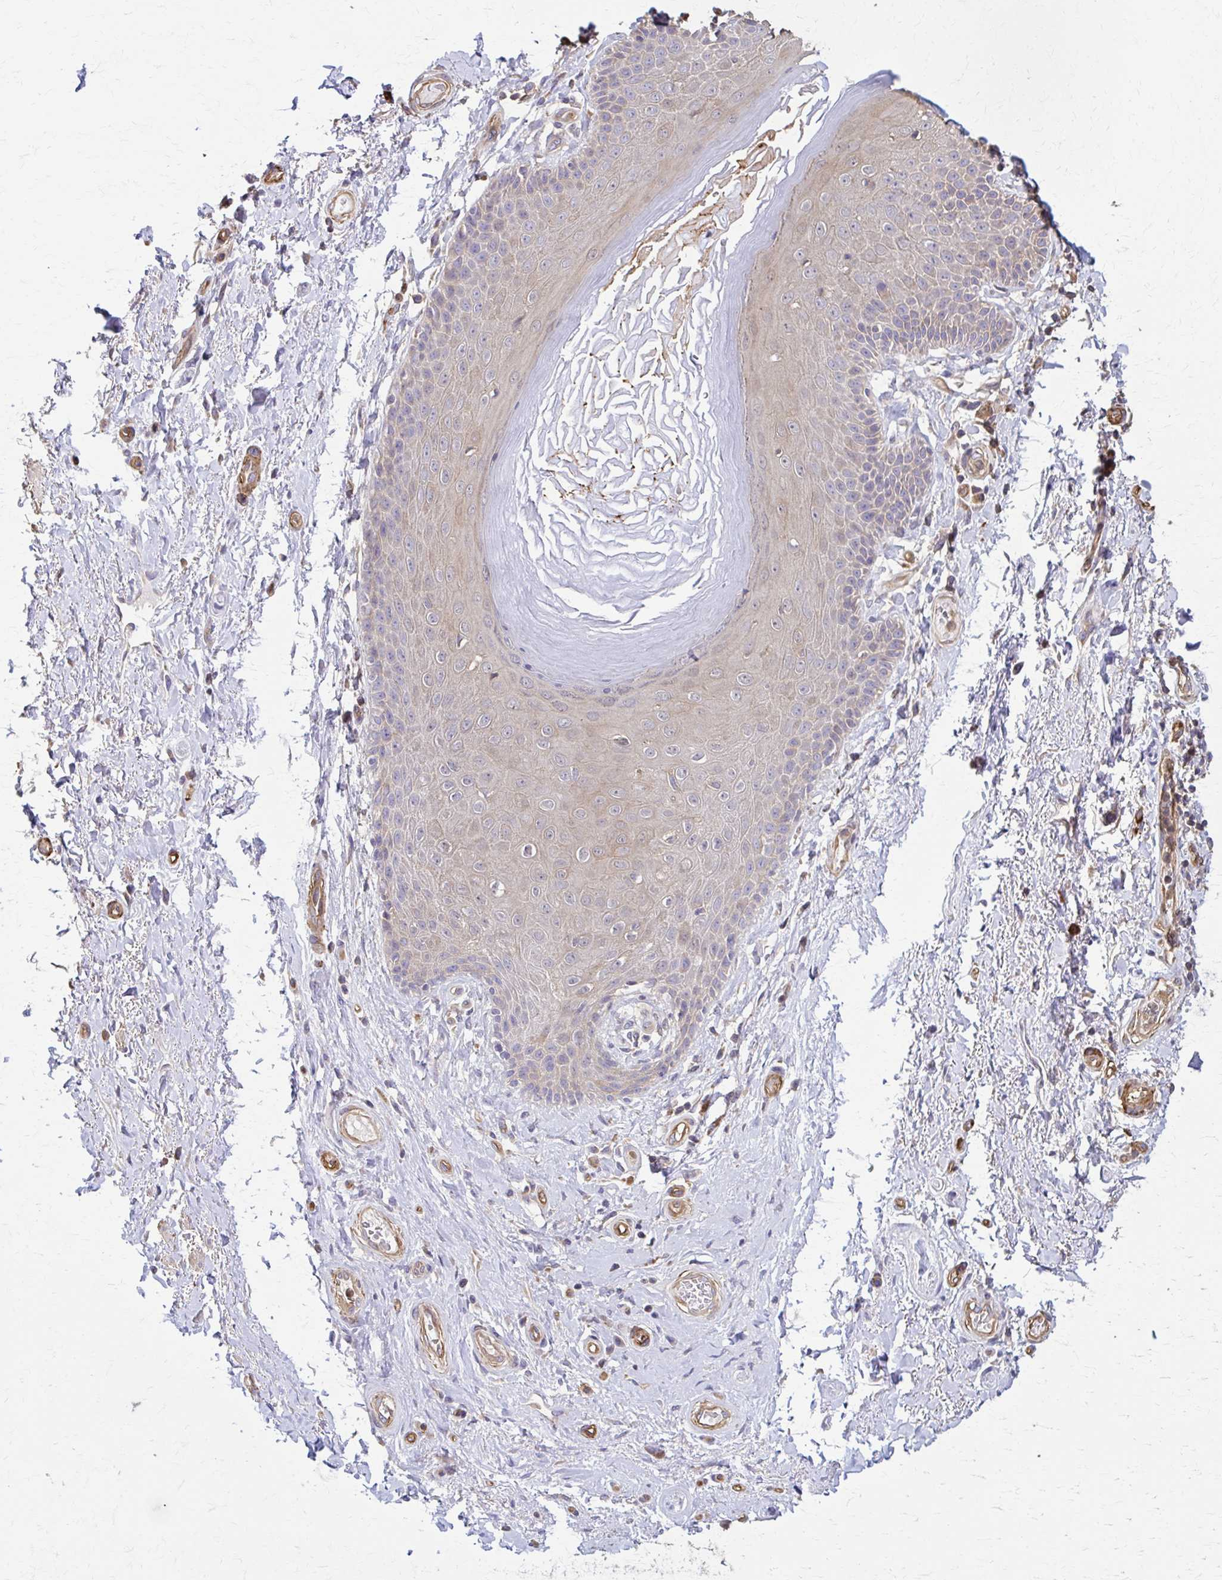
{"staining": {"intensity": "negative", "quantity": "none", "location": "none"}, "tissue": "adipose tissue", "cell_type": "Adipocytes", "image_type": "normal", "snomed": [{"axis": "morphology", "description": "Normal tissue, NOS"}, {"axis": "topography", "description": "Peripheral nerve tissue"}], "caption": "An IHC micrograph of normal adipose tissue is shown. There is no staining in adipocytes of adipose tissue. Nuclei are stained in blue.", "gene": "DSP", "patient": {"sex": "male", "age": 51}}